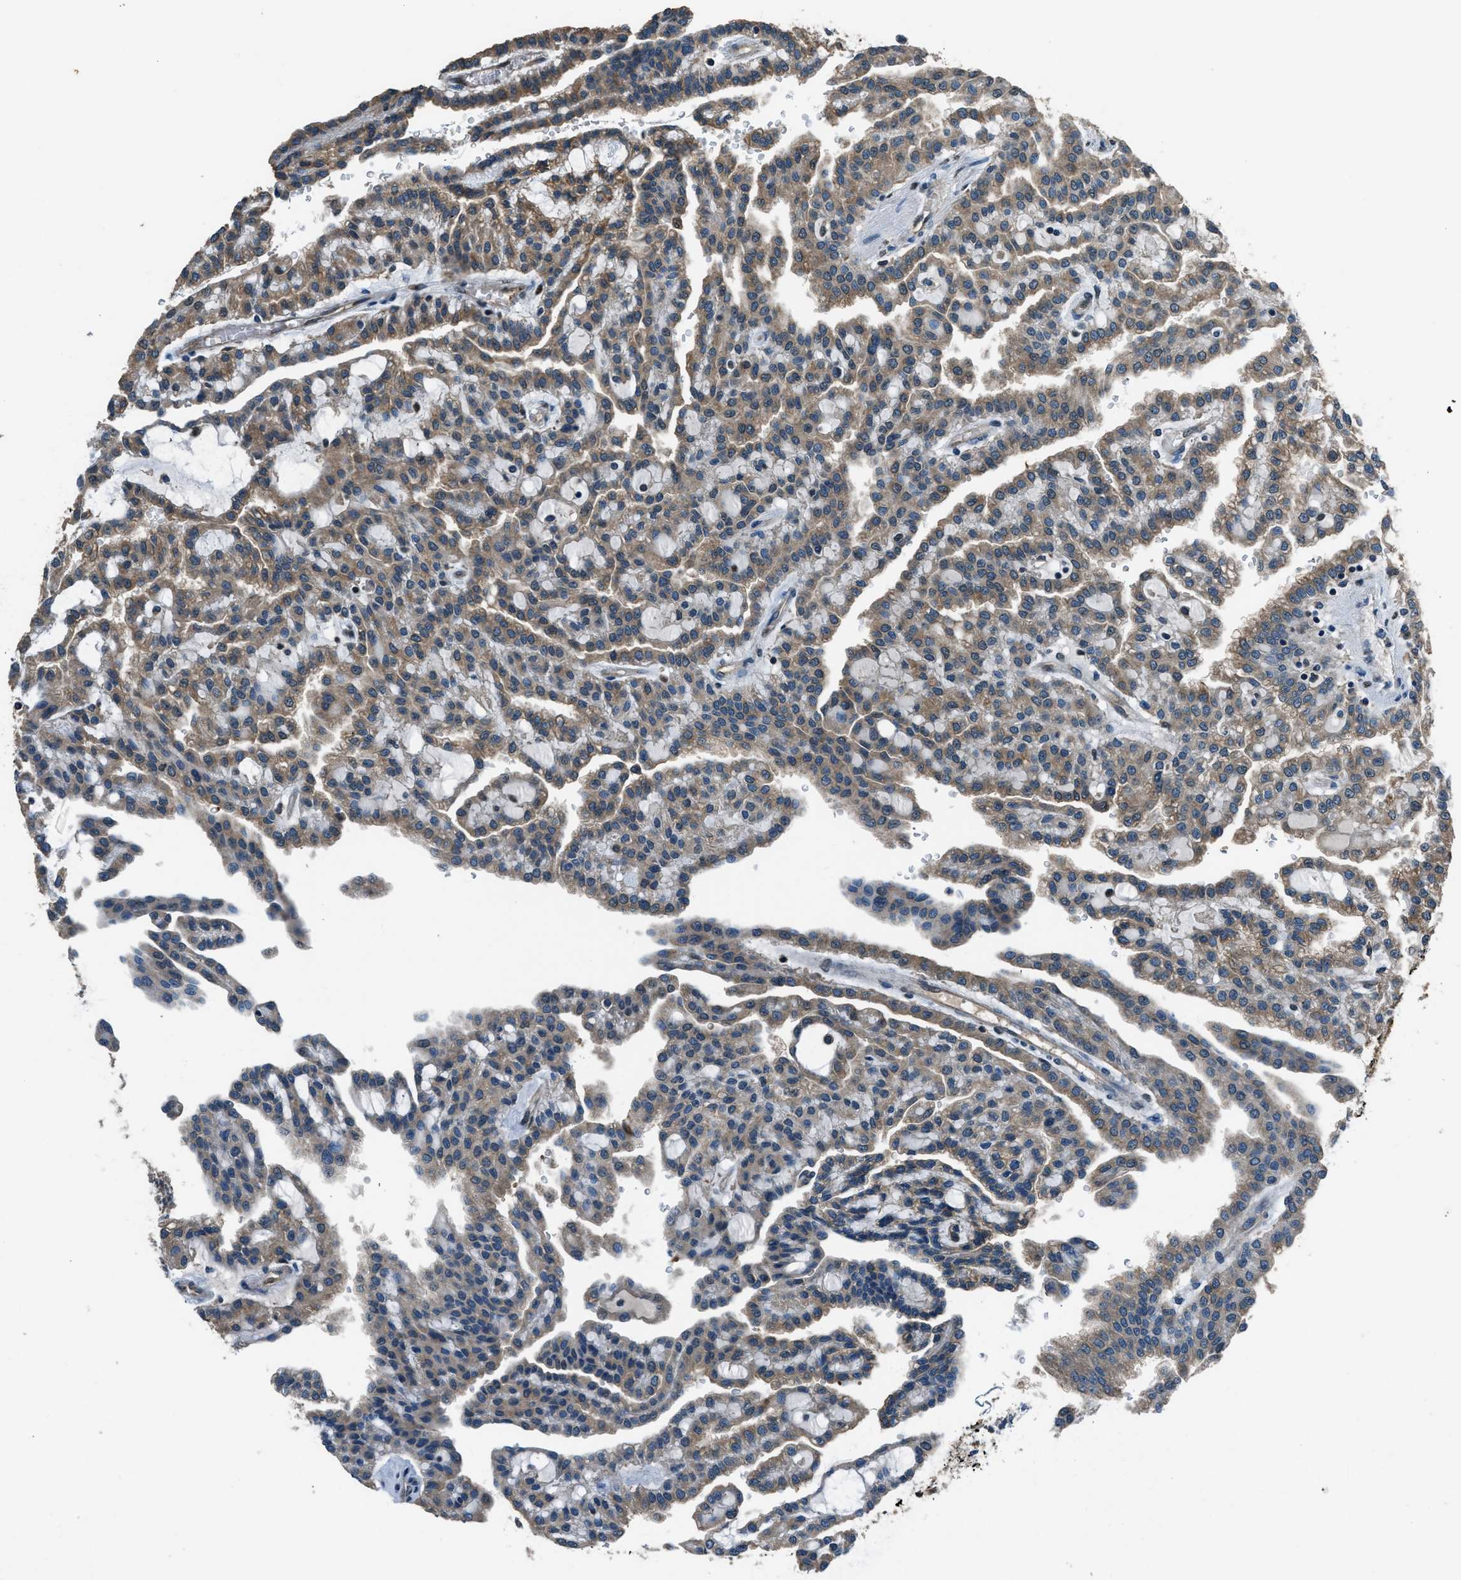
{"staining": {"intensity": "moderate", "quantity": "25%-75%", "location": "cytoplasmic/membranous"}, "tissue": "renal cancer", "cell_type": "Tumor cells", "image_type": "cancer", "snomed": [{"axis": "morphology", "description": "Adenocarcinoma, NOS"}, {"axis": "topography", "description": "Kidney"}], "caption": "Human renal cancer (adenocarcinoma) stained with a brown dye demonstrates moderate cytoplasmic/membranous positive staining in approximately 25%-75% of tumor cells.", "gene": "ARFGAP2", "patient": {"sex": "male", "age": 63}}